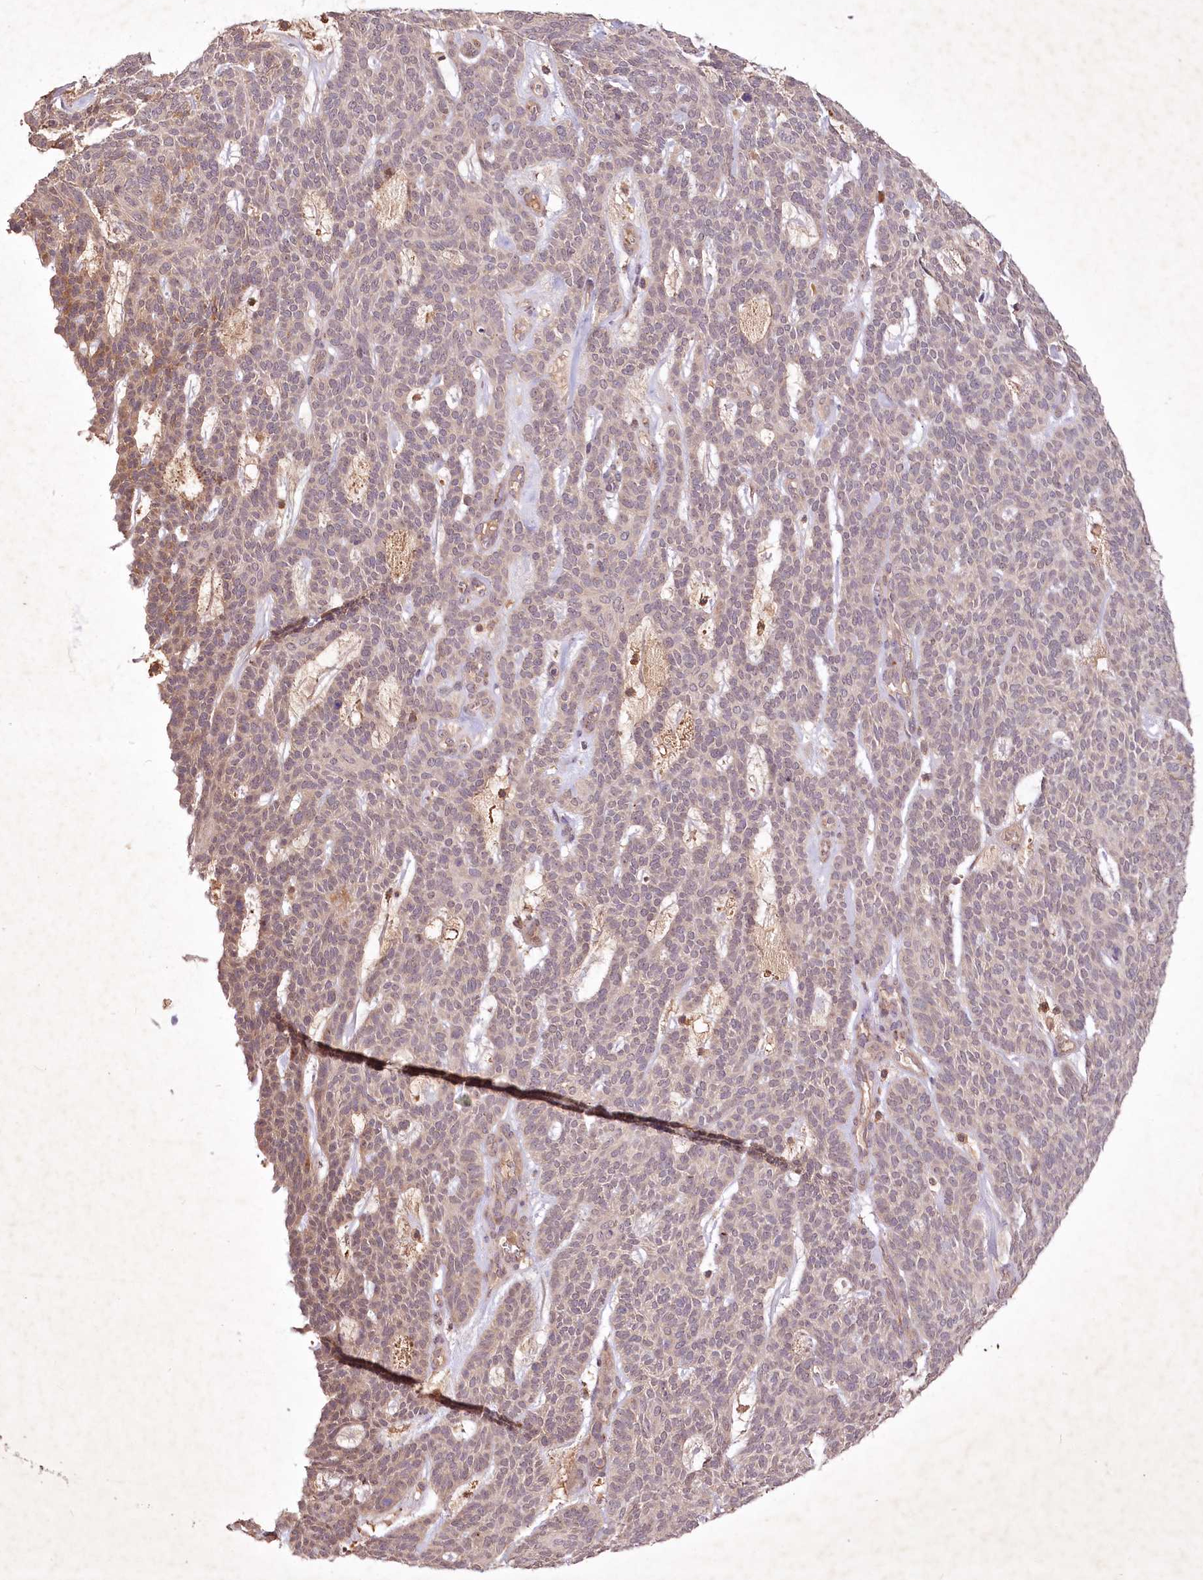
{"staining": {"intensity": "weak", "quantity": "25%-75%", "location": "cytoplasmic/membranous"}, "tissue": "skin cancer", "cell_type": "Tumor cells", "image_type": "cancer", "snomed": [{"axis": "morphology", "description": "Squamous cell carcinoma, NOS"}, {"axis": "topography", "description": "Skin"}], "caption": "Skin cancer (squamous cell carcinoma) stained with immunohistochemistry exhibits weak cytoplasmic/membranous positivity in approximately 25%-75% of tumor cells.", "gene": "IRAK1BP1", "patient": {"sex": "female", "age": 90}}